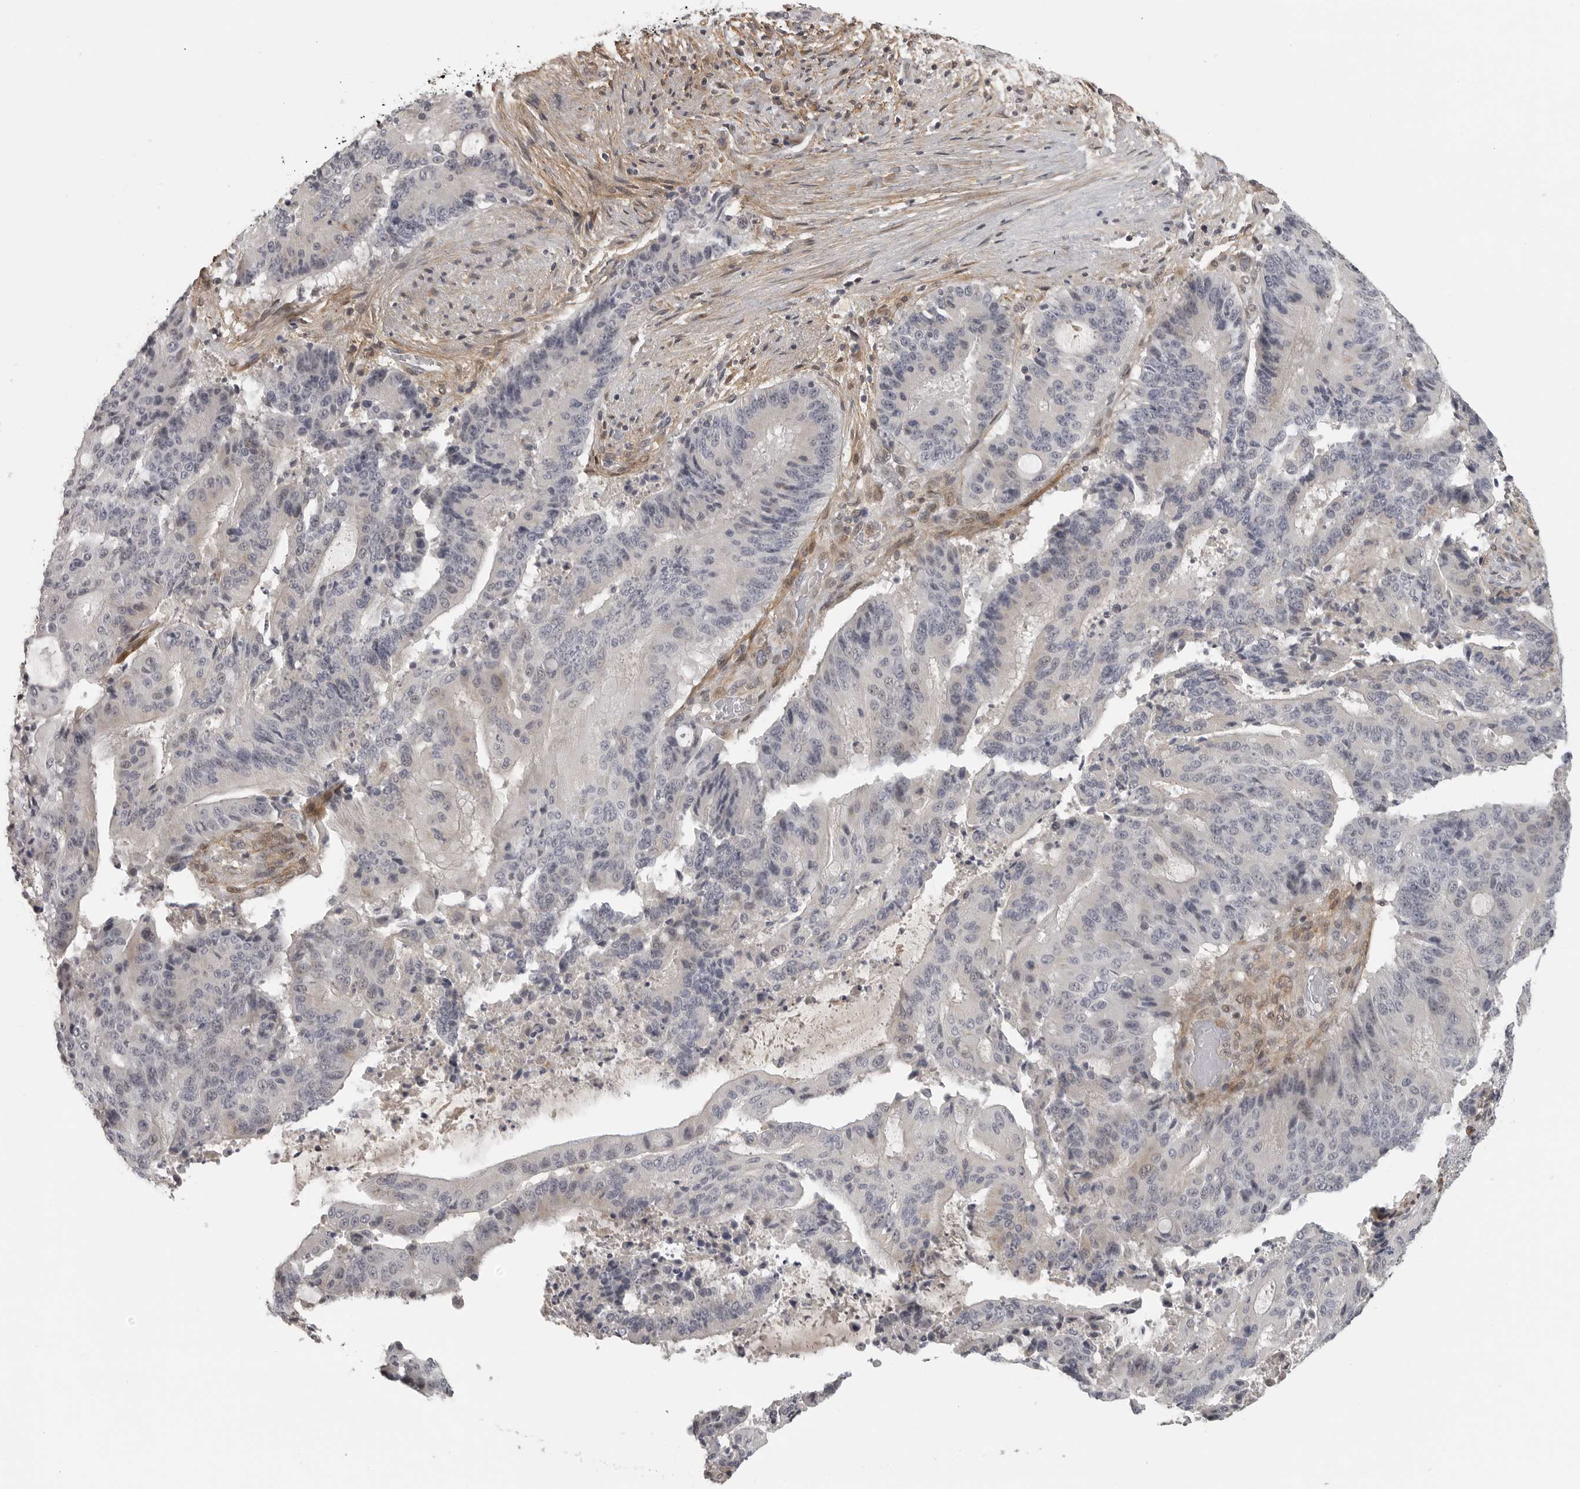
{"staining": {"intensity": "negative", "quantity": "none", "location": "none"}, "tissue": "liver cancer", "cell_type": "Tumor cells", "image_type": "cancer", "snomed": [{"axis": "morphology", "description": "Normal tissue, NOS"}, {"axis": "morphology", "description": "Cholangiocarcinoma"}, {"axis": "topography", "description": "Liver"}, {"axis": "topography", "description": "Peripheral nerve tissue"}], "caption": "Immunohistochemistry (IHC) histopathology image of neoplastic tissue: liver cancer (cholangiocarcinoma) stained with DAB reveals no significant protein expression in tumor cells.", "gene": "UROD", "patient": {"sex": "female", "age": 73}}